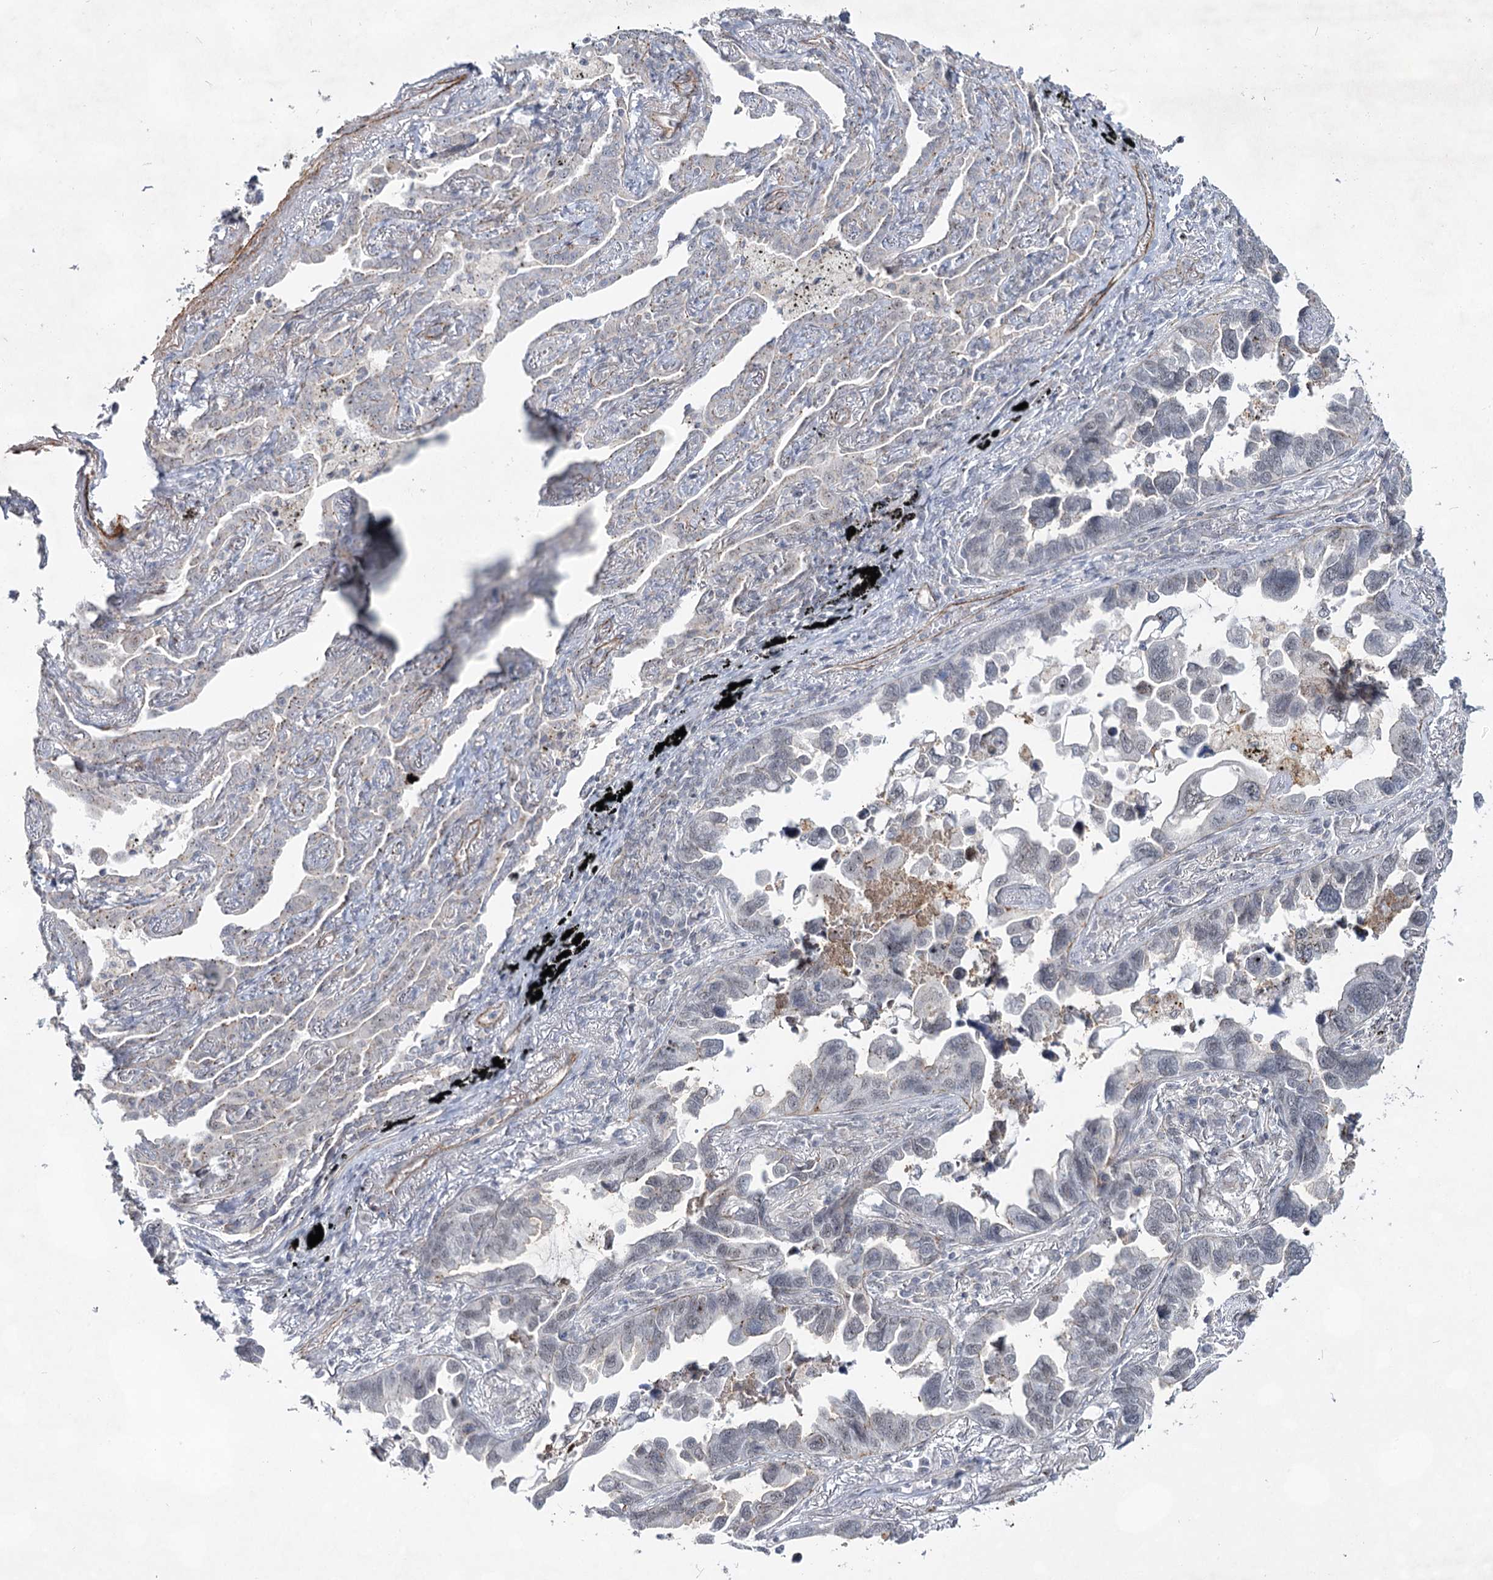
{"staining": {"intensity": "negative", "quantity": "none", "location": "none"}, "tissue": "lung cancer", "cell_type": "Tumor cells", "image_type": "cancer", "snomed": [{"axis": "morphology", "description": "Adenocarcinoma, NOS"}, {"axis": "topography", "description": "Lung"}], "caption": "High power microscopy histopathology image of an immunohistochemistry (IHC) micrograph of lung cancer (adenocarcinoma), revealing no significant positivity in tumor cells. (Stains: DAB (3,3'-diaminobenzidine) immunohistochemistry with hematoxylin counter stain, Microscopy: brightfield microscopy at high magnification).", "gene": "ATL2", "patient": {"sex": "male", "age": 67}}